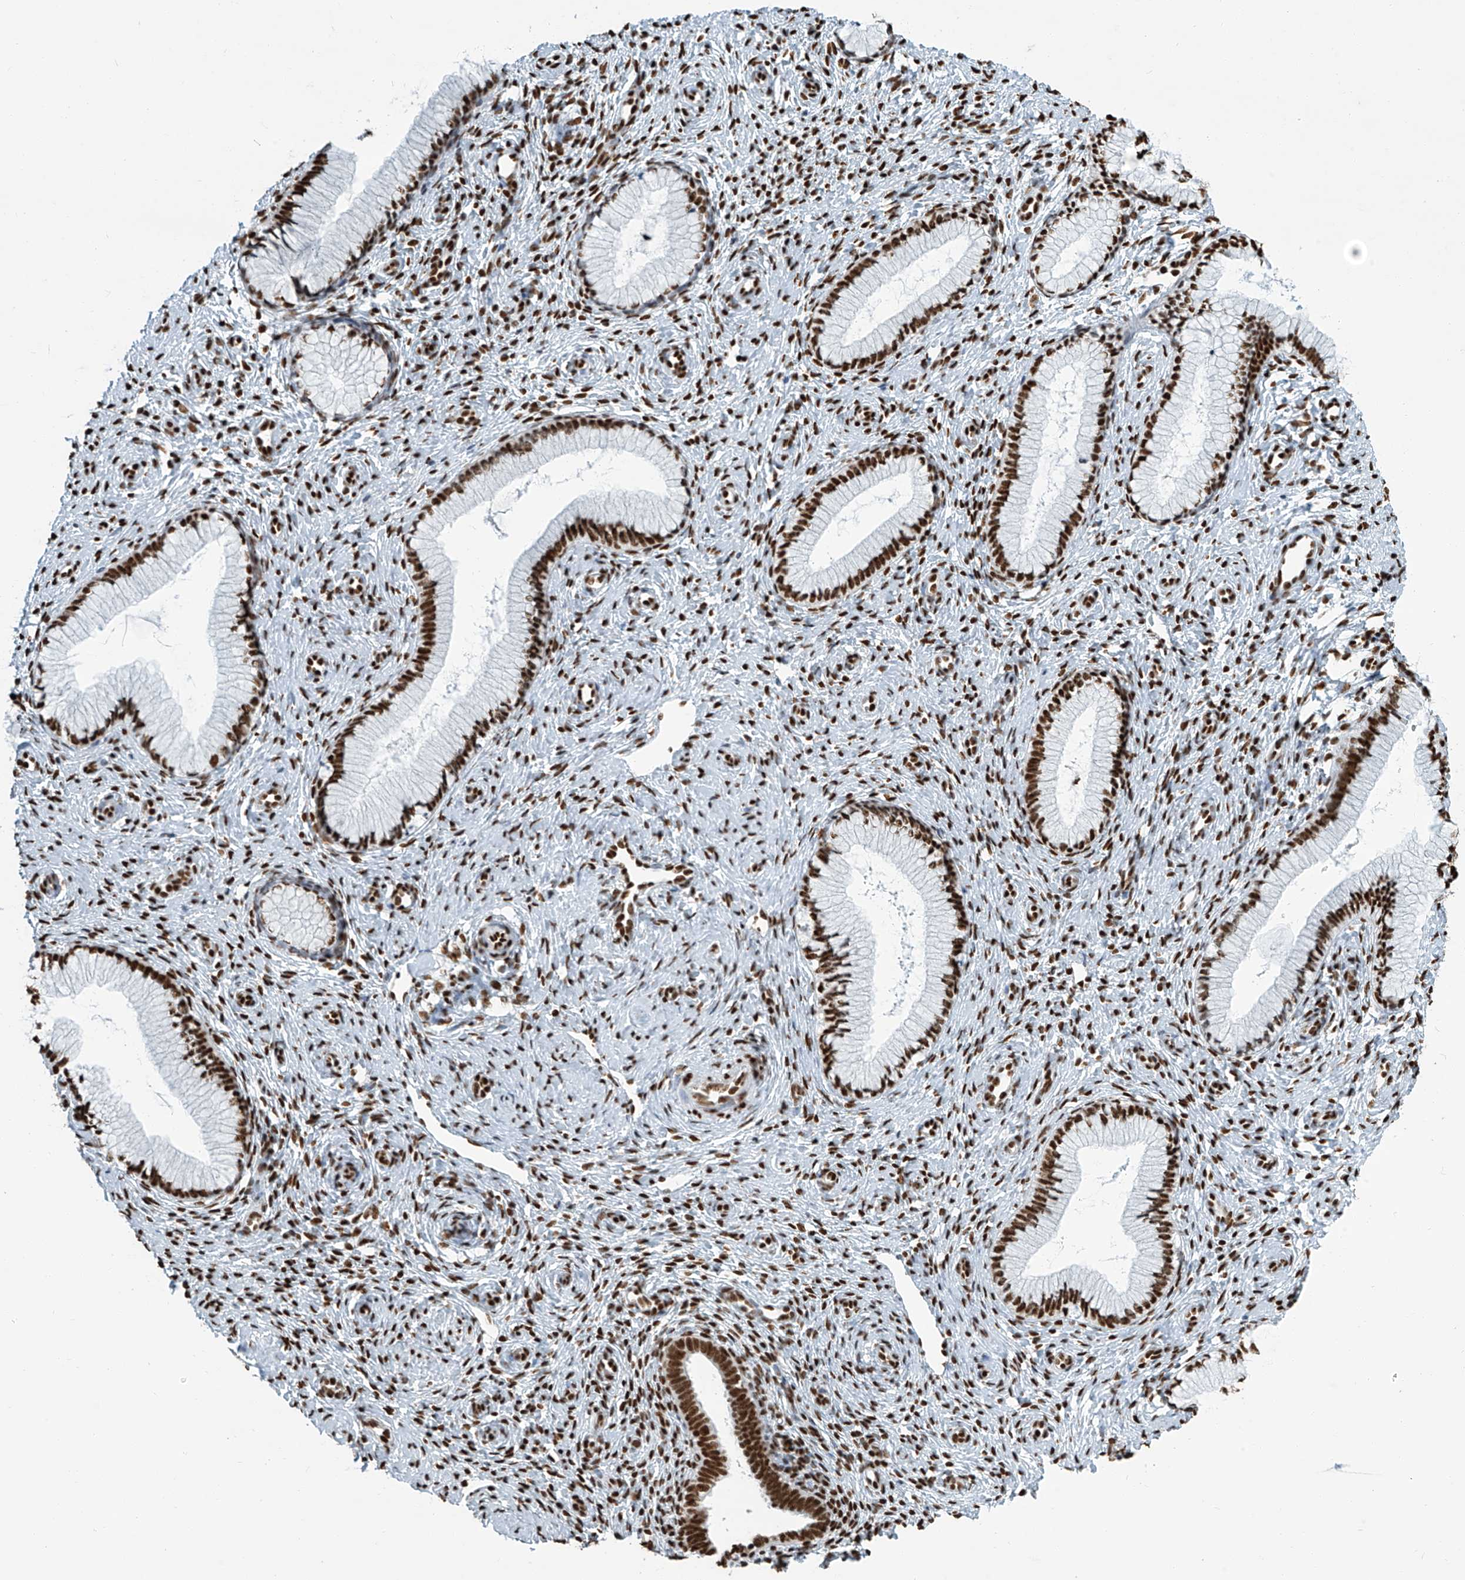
{"staining": {"intensity": "strong", "quantity": ">75%", "location": "nuclear"}, "tissue": "cervix", "cell_type": "Glandular cells", "image_type": "normal", "snomed": [{"axis": "morphology", "description": "Normal tissue, NOS"}, {"axis": "topography", "description": "Cervix"}], "caption": "Glandular cells demonstrate high levels of strong nuclear staining in approximately >75% of cells in unremarkable cervix.", "gene": "ENSG00000257390", "patient": {"sex": "female", "age": 27}}